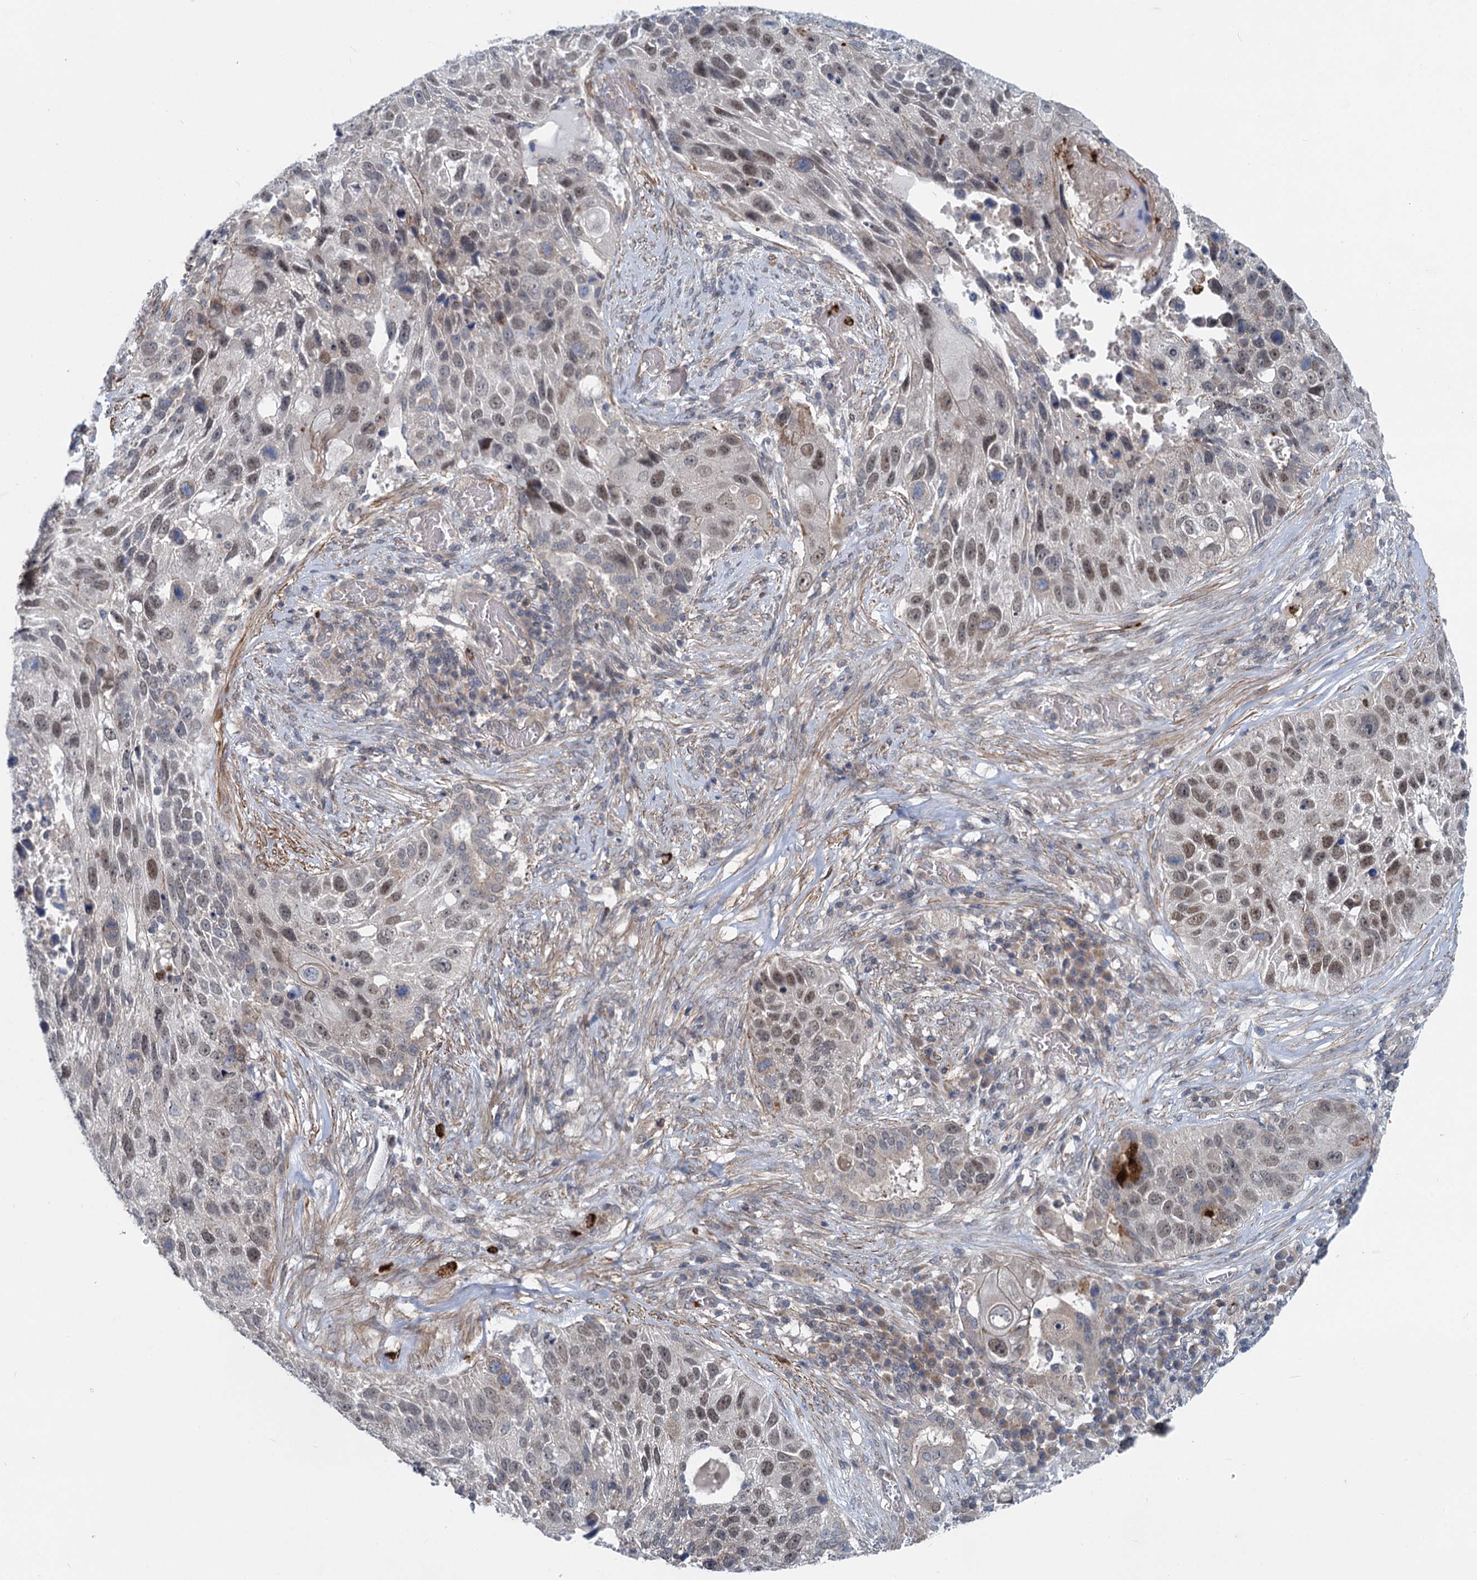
{"staining": {"intensity": "moderate", "quantity": "<25%", "location": "nuclear"}, "tissue": "lung cancer", "cell_type": "Tumor cells", "image_type": "cancer", "snomed": [{"axis": "morphology", "description": "Squamous cell carcinoma, NOS"}, {"axis": "topography", "description": "Lung"}], "caption": "Tumor cells display low levels of moderate nuclear positivity in about <25% of cells in lung cancer.", "gene": "ADCY2", "patient": {"sex": "male", "age": 61}}